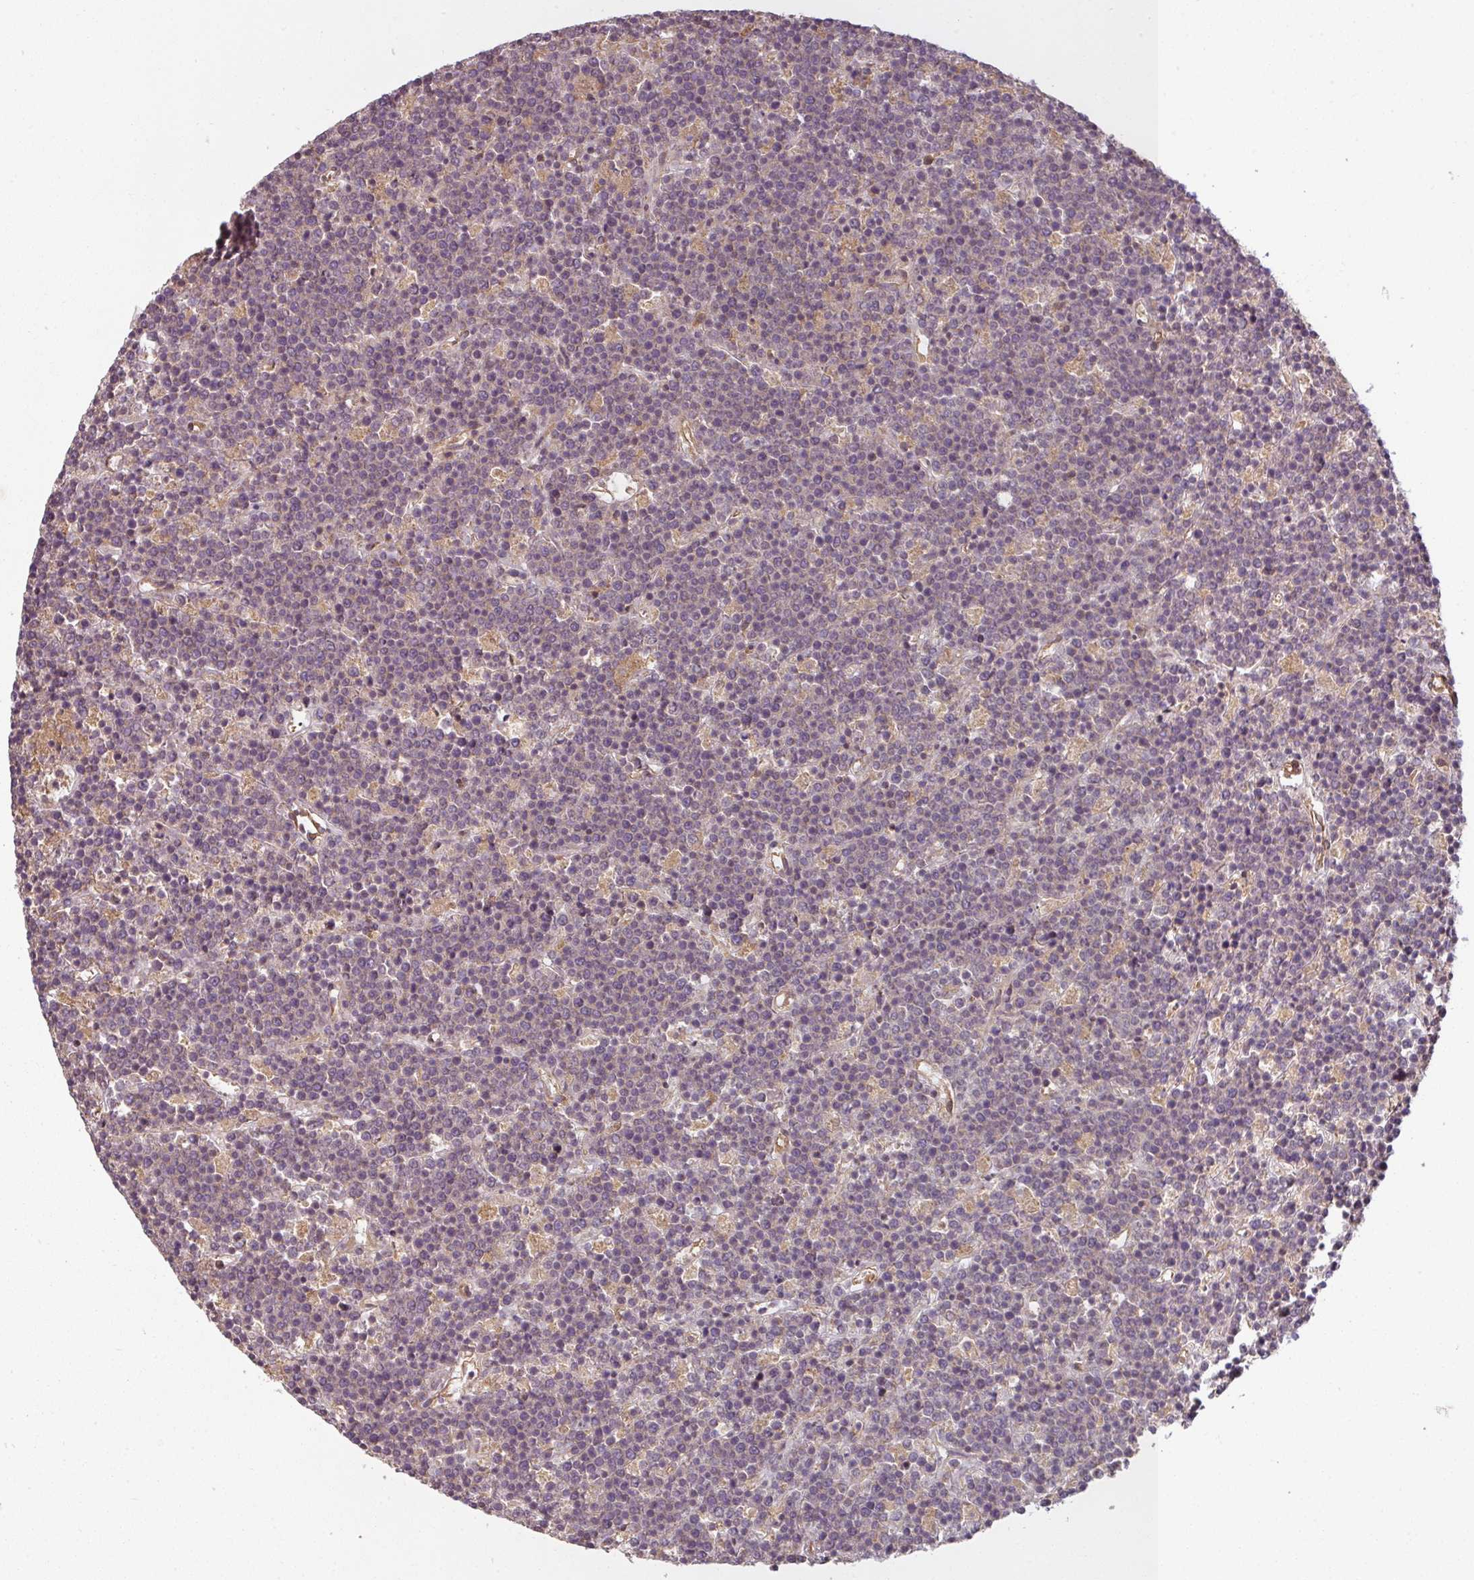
{"staining": {"intensity": "moderate", "quantity": "<25%", "location": "nuclear"}, "tissue": "lymphoma", "cell_type": "Tumor cells", "image_type": "cancer", "snomed": [{"axis": "morphology", "description": "Malignant lymphoma, non-Hodgkin's type, High grade"}, {"axis": "topography", "description": "Ovary"}], "caption": "DAB immunohistochemical staining of lymphoma shows moderate nuclear protein staining in approximately <25% of tumor cells.", "gene": "RNF31", "patient": {"sex": "female", "age": 56}}